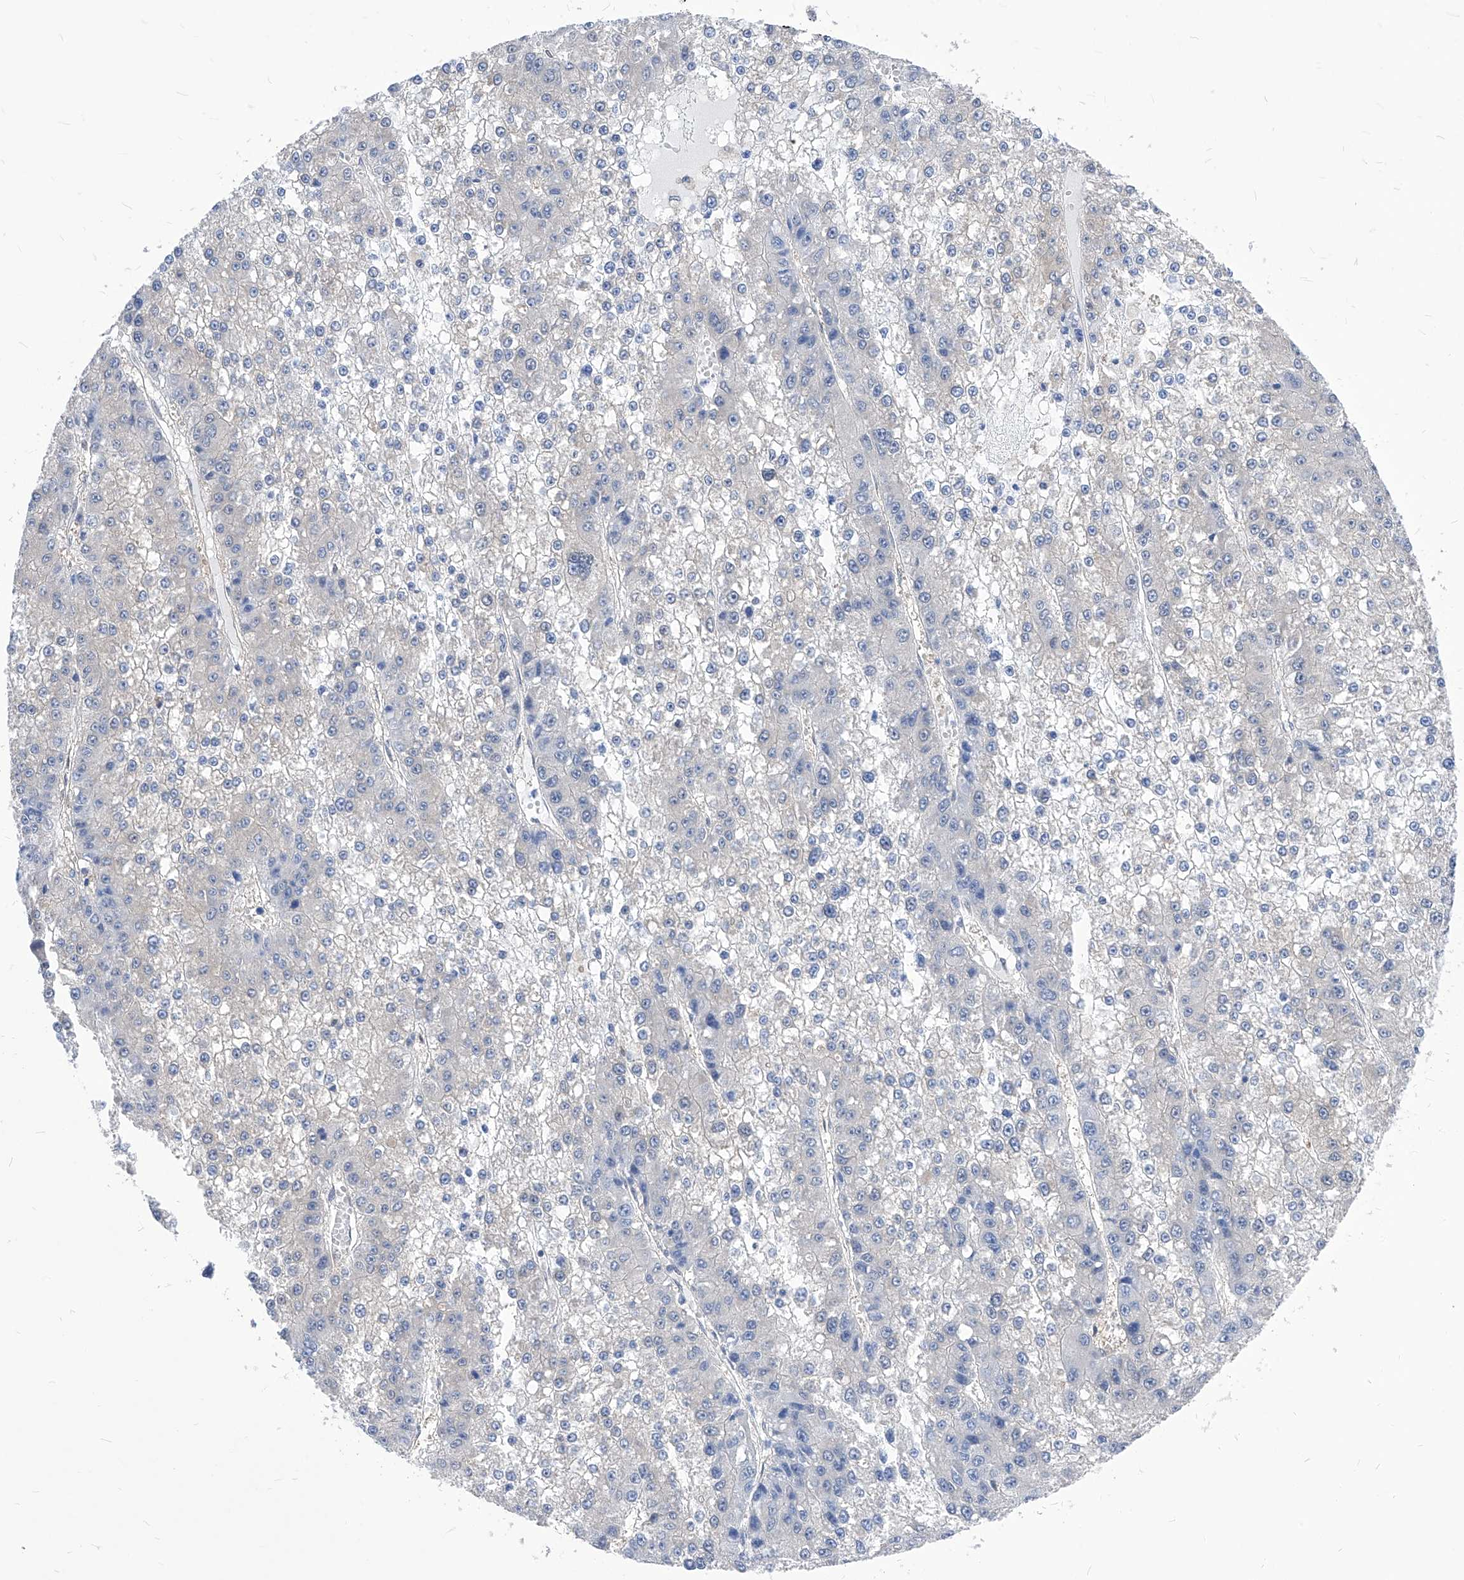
{"staining": {"intensity": "negative", "quantity": "none", "location": "none"}, "tissue": "liver cancer", "cell_type": "Tumor cells", "image_type": "cancer", "snomed": [{"axis": "morphology", "description": "Carcinoma, Hepatocellular, NOS"}, {"axis": "topography", "description": "Liver"}], "caption": "Protein analysis of liver cancer exhibits no significant expression in tumor cells. (Stains: DAB IHC with hematoxylin counter stain, Microscopy: brightfield microscopy at high magnification).", "gene": "XPNPEP1", "patient": {"sex": "female", "age": 73}}